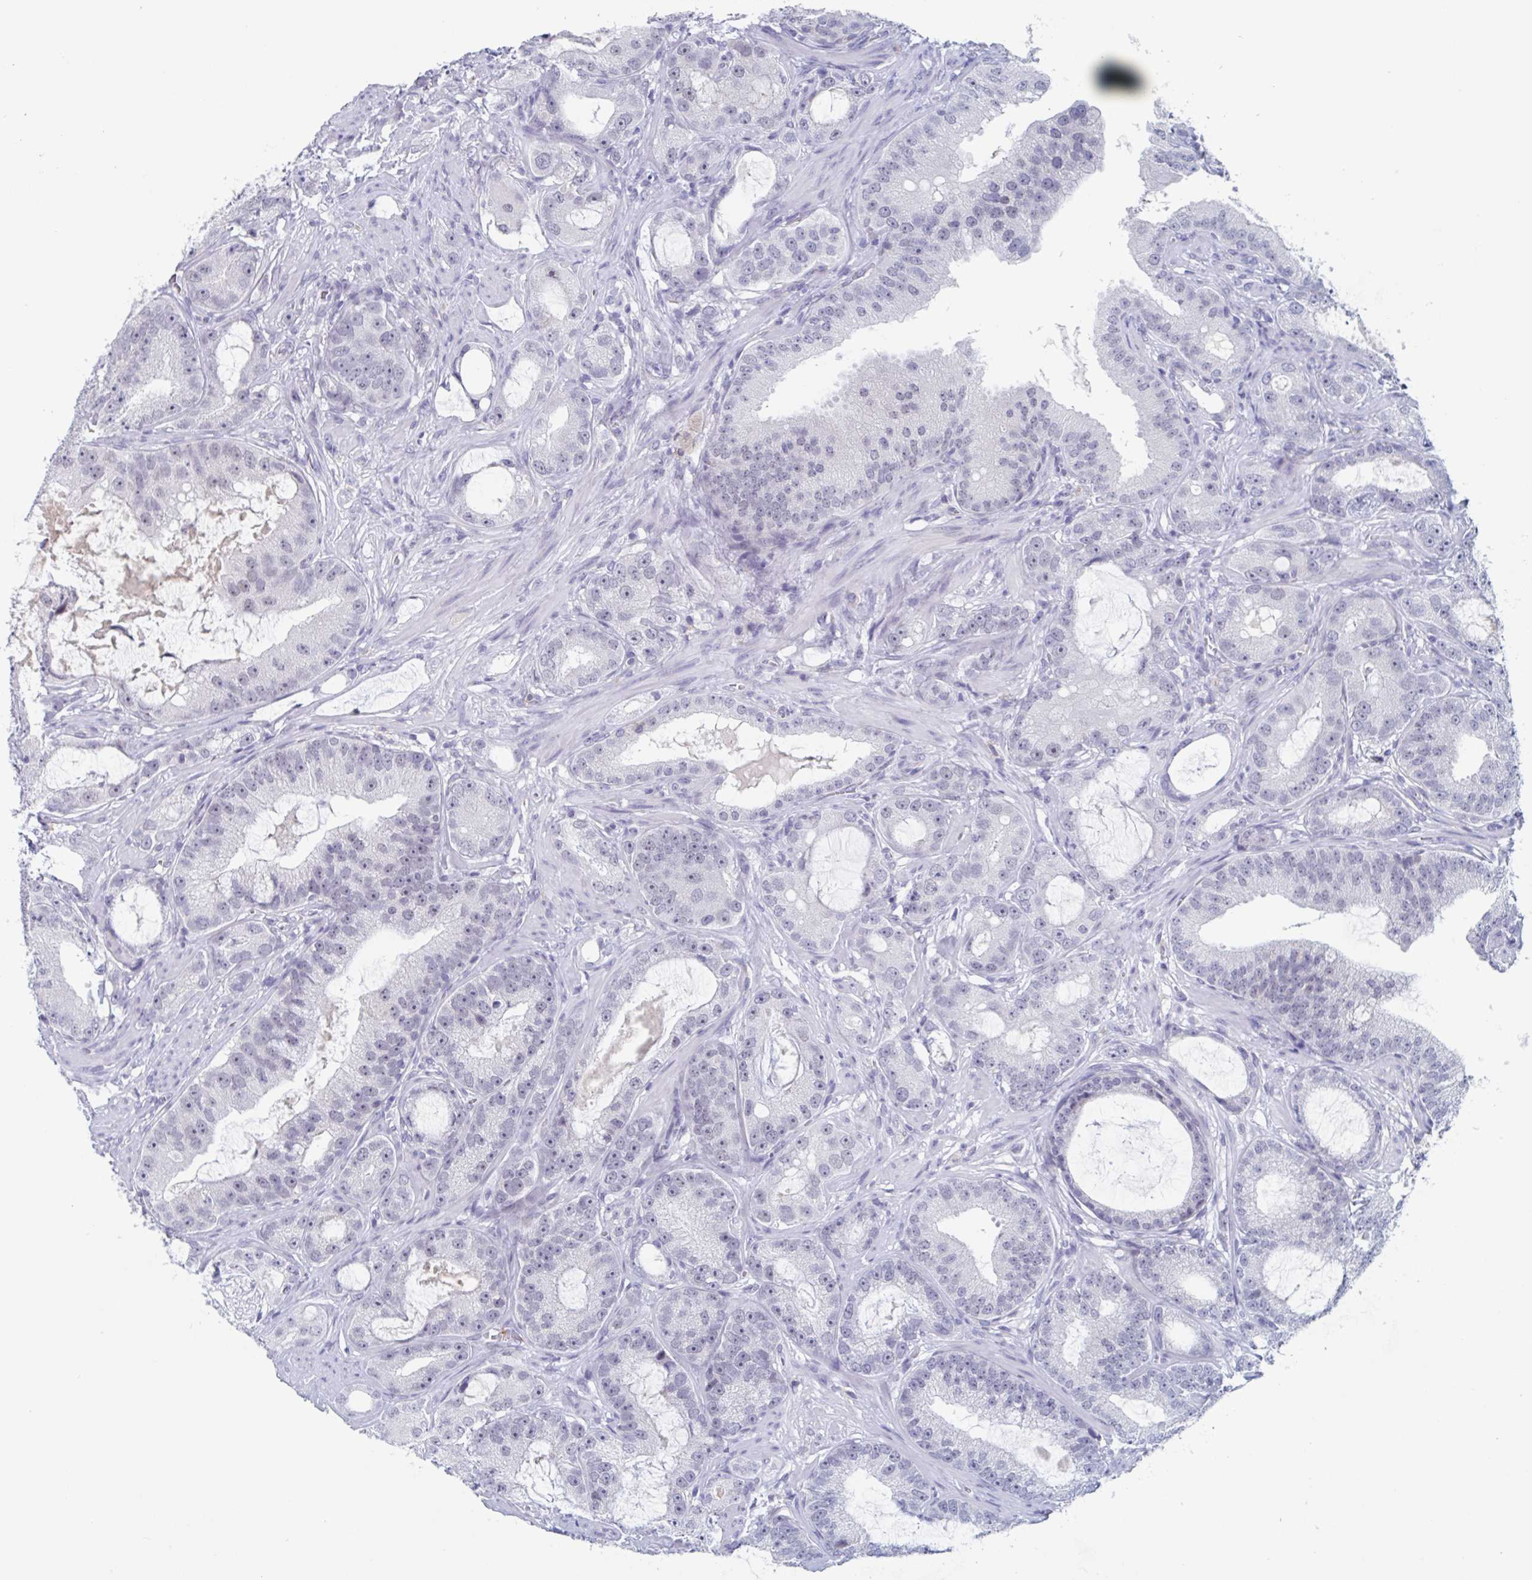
{"staining": {"intensity": "negative", "quantity": "none", "location": "none"}, "tissue": "prostate cancer", "cell_type": "Tumor cells", "image_type": "cancer", "snomed": [{"axis": "morphology", "description": "Adenocarcinoma, High grade"}, {"axis": "topography", "description": "Prostate"}], "caption": "Photomicrograph shows no significant protein staining in tumor cells of prostate cancer (adenocarcinoma (high-grade)).", "gene": "KDM4D", "patient": {"sex": "male", "age": 65}}